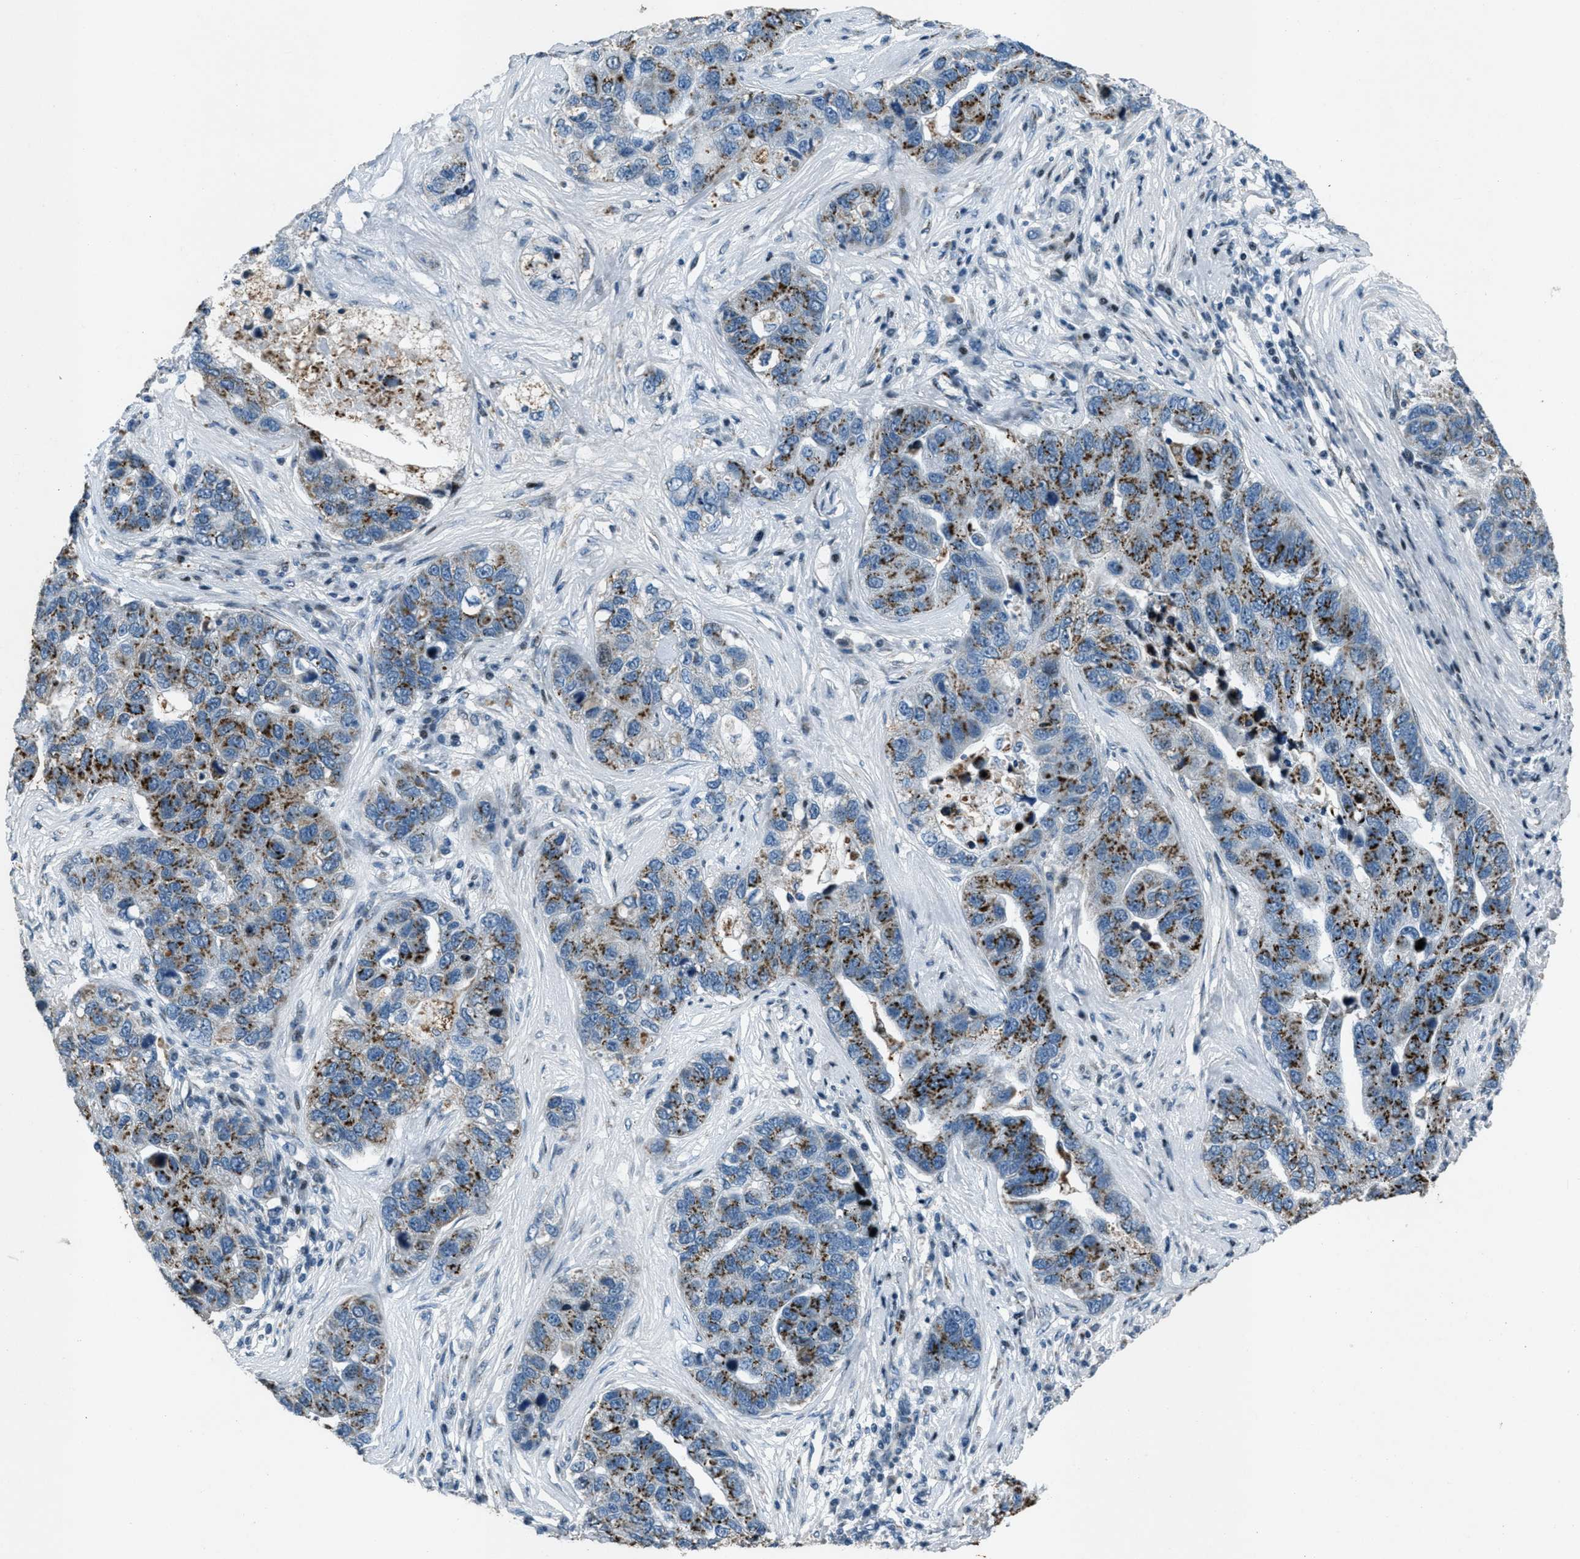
{"staining": {"intensity": "strong", "quantity": "25%-75%", "location": "cytoplasmic/membranous"}, "tissue": "pancreatic cancer", "cell_type": "Tumor cells", "image_type": "cancer", "snomed": [{"axis": "morphology", "description": "Adenocarcinoma, NOS"}, {"axis": "topography", "description": "Pancreas"}], "caption": "The immunohistochemical stain labels strong cytoplasmic/membranous expression in tumor cells of pancreatic adenocarcinoma tissue.", "gene": "GPC6", "patient": {"sex": "female", "age": 61}}